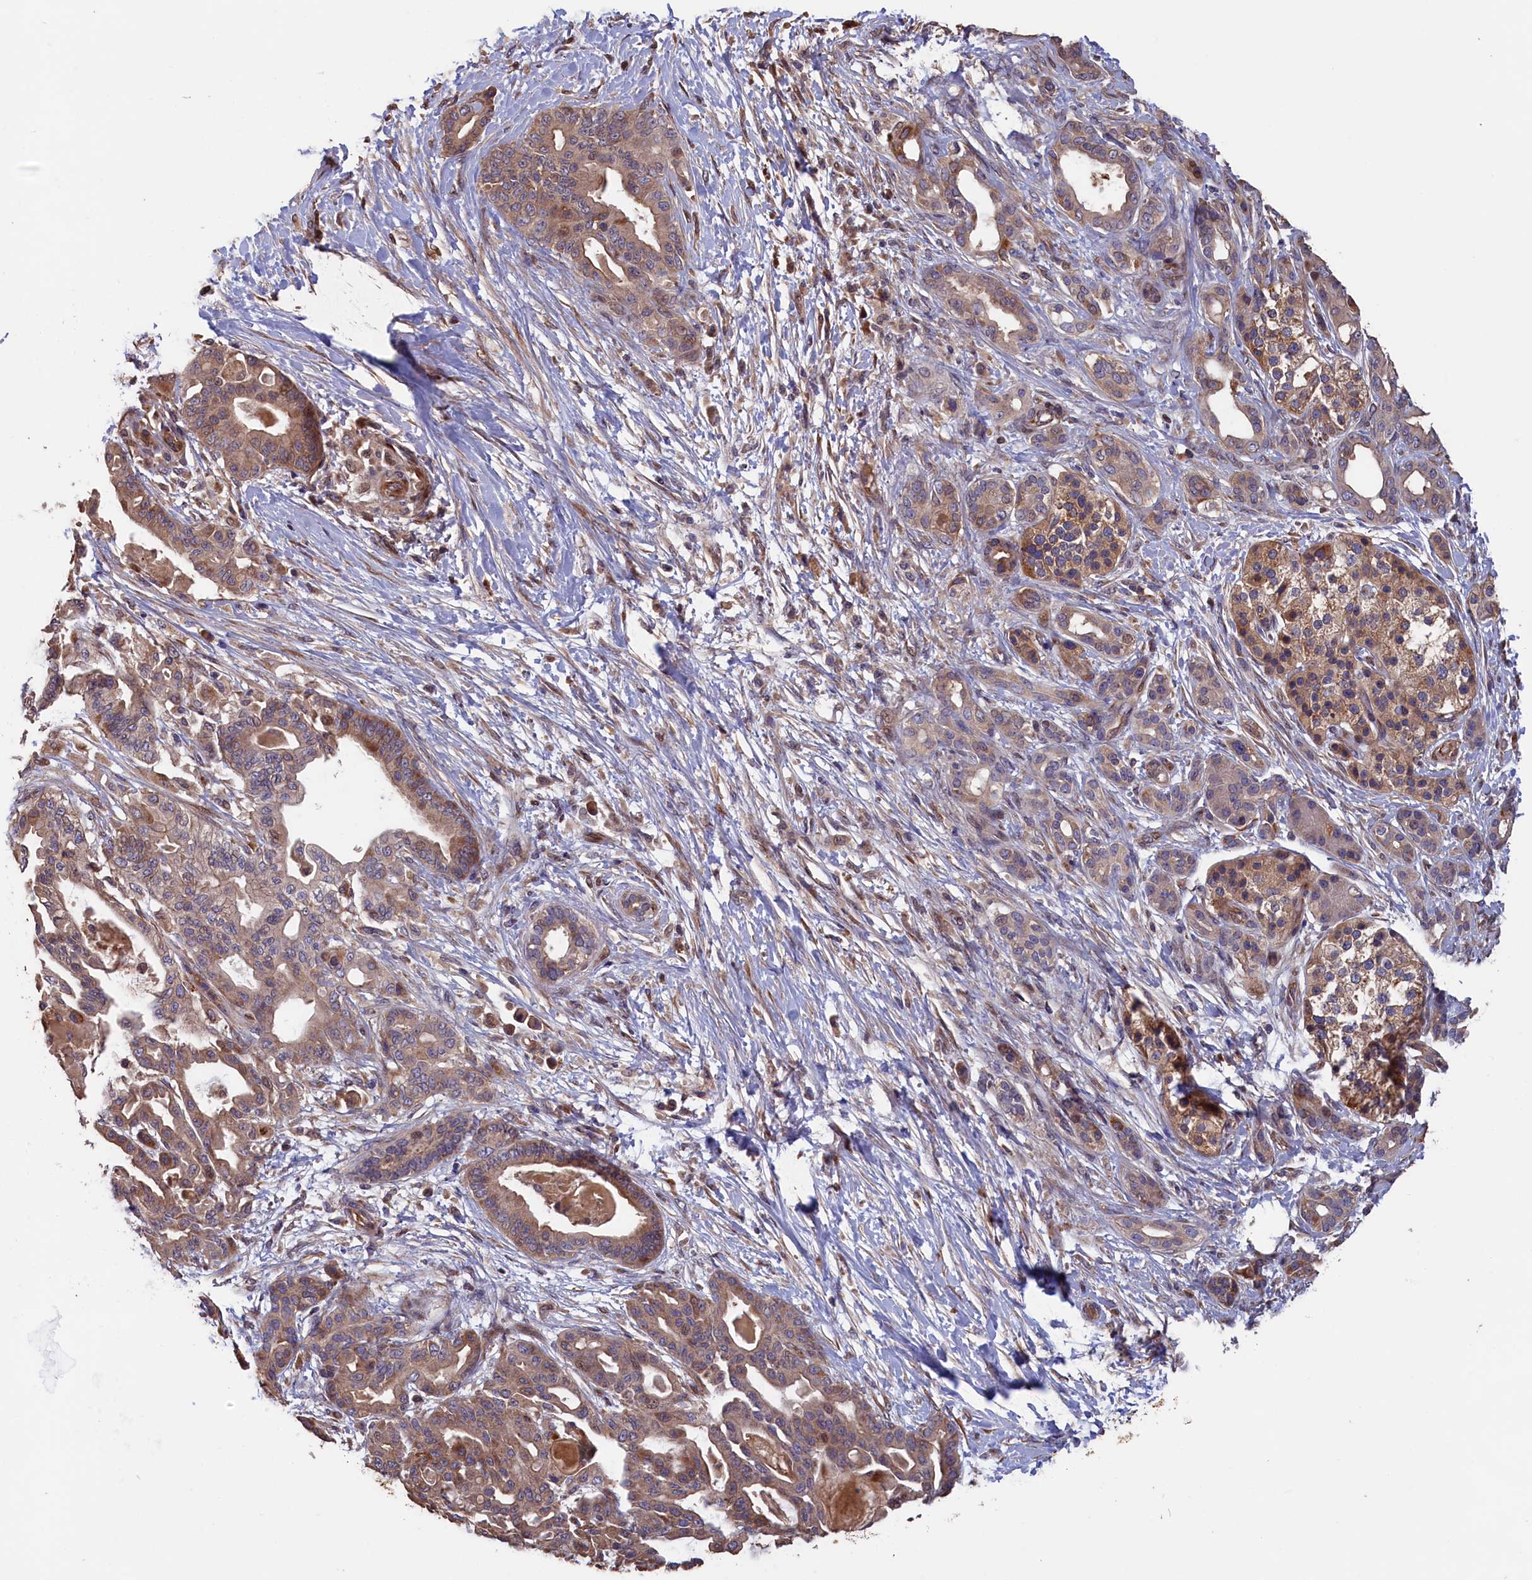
{"staining": {"intensity": "weak", "quantity": ">75%", "location": "cytoplasmic/membranous"}, "tissue": "pancreatic cancer", "cell_type": "Tumor cells", "image_type": "cancer", "snomed": [{"axis": "morphology", "description": "Adenocarcinoma, NOS"}, {"axis": "topography", "description": "Pancreas"}], "caption": "Immunohistochemistry (IHC) micrograph of pancreatic cancer (adenocarcinoma) stained for a protein (brown), which displays low levels of weak cytoplasmic/membranous expression in about >75% of tumor cells.", "gene": "GREB1L", "patient": {"sex": "male", "age": 63}}